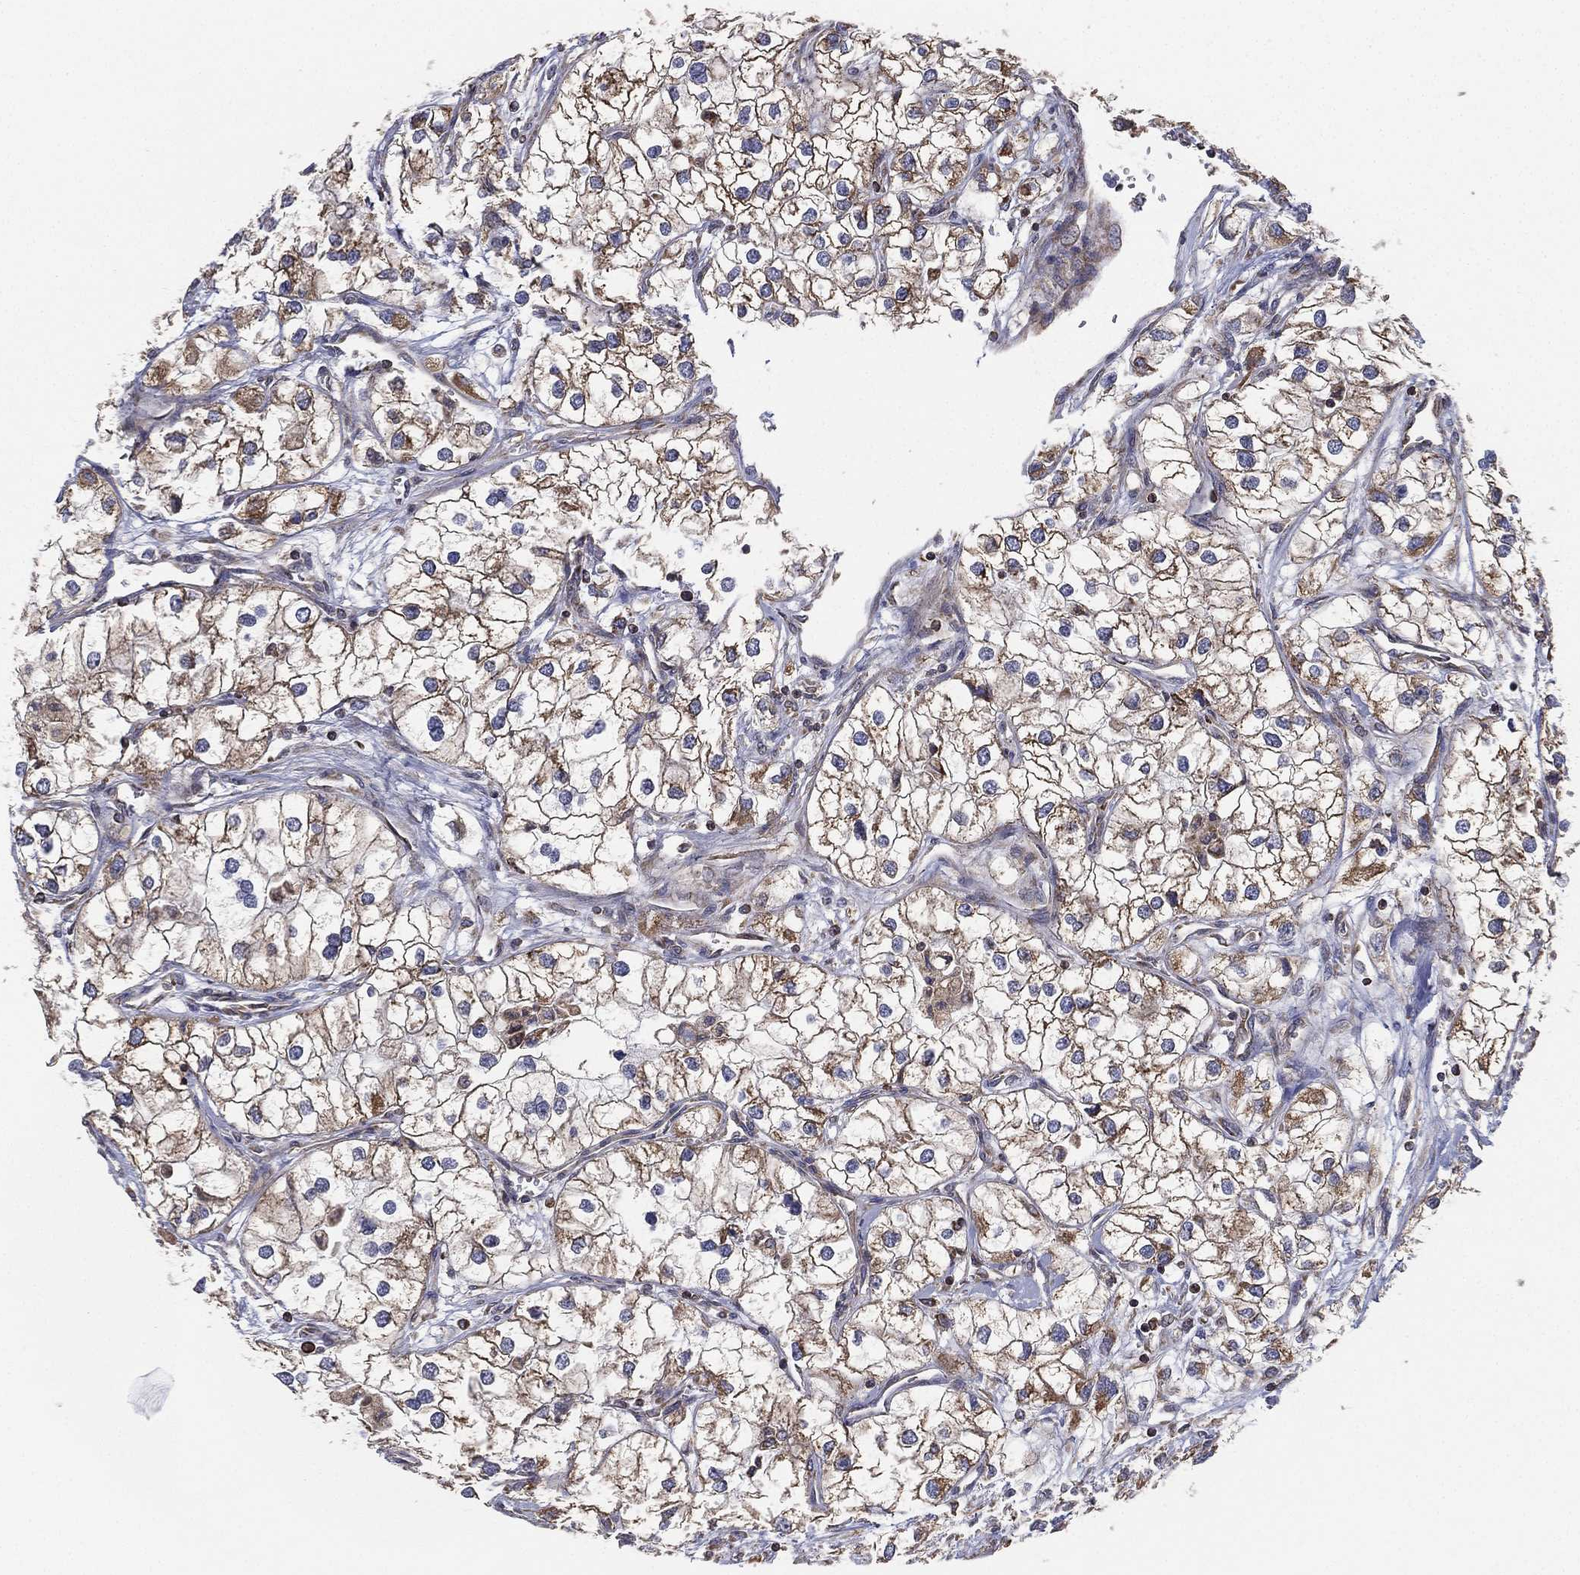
{"staining": {"intensity": "moderate", "quantity": "25%-75%", "location": "cytoplasmic/membranous"}, "tissue": "renal cancer", "cell_type": "Tumor cells", "image_type": "cancer", "snomed": [{"axis": "morphology", "description": "Adenocarcinoma, NOS"}, {"axis": "topography", "description": "Kidney"}], "caption": "Tumor cells display medium levels of moderate cytoplasmic/membranous expression in about 25%-75% of cells in human renal cancer (adenocarcinoma).", "gene": "CYB5B", "patient": {"sex": "male", "age": 59}}